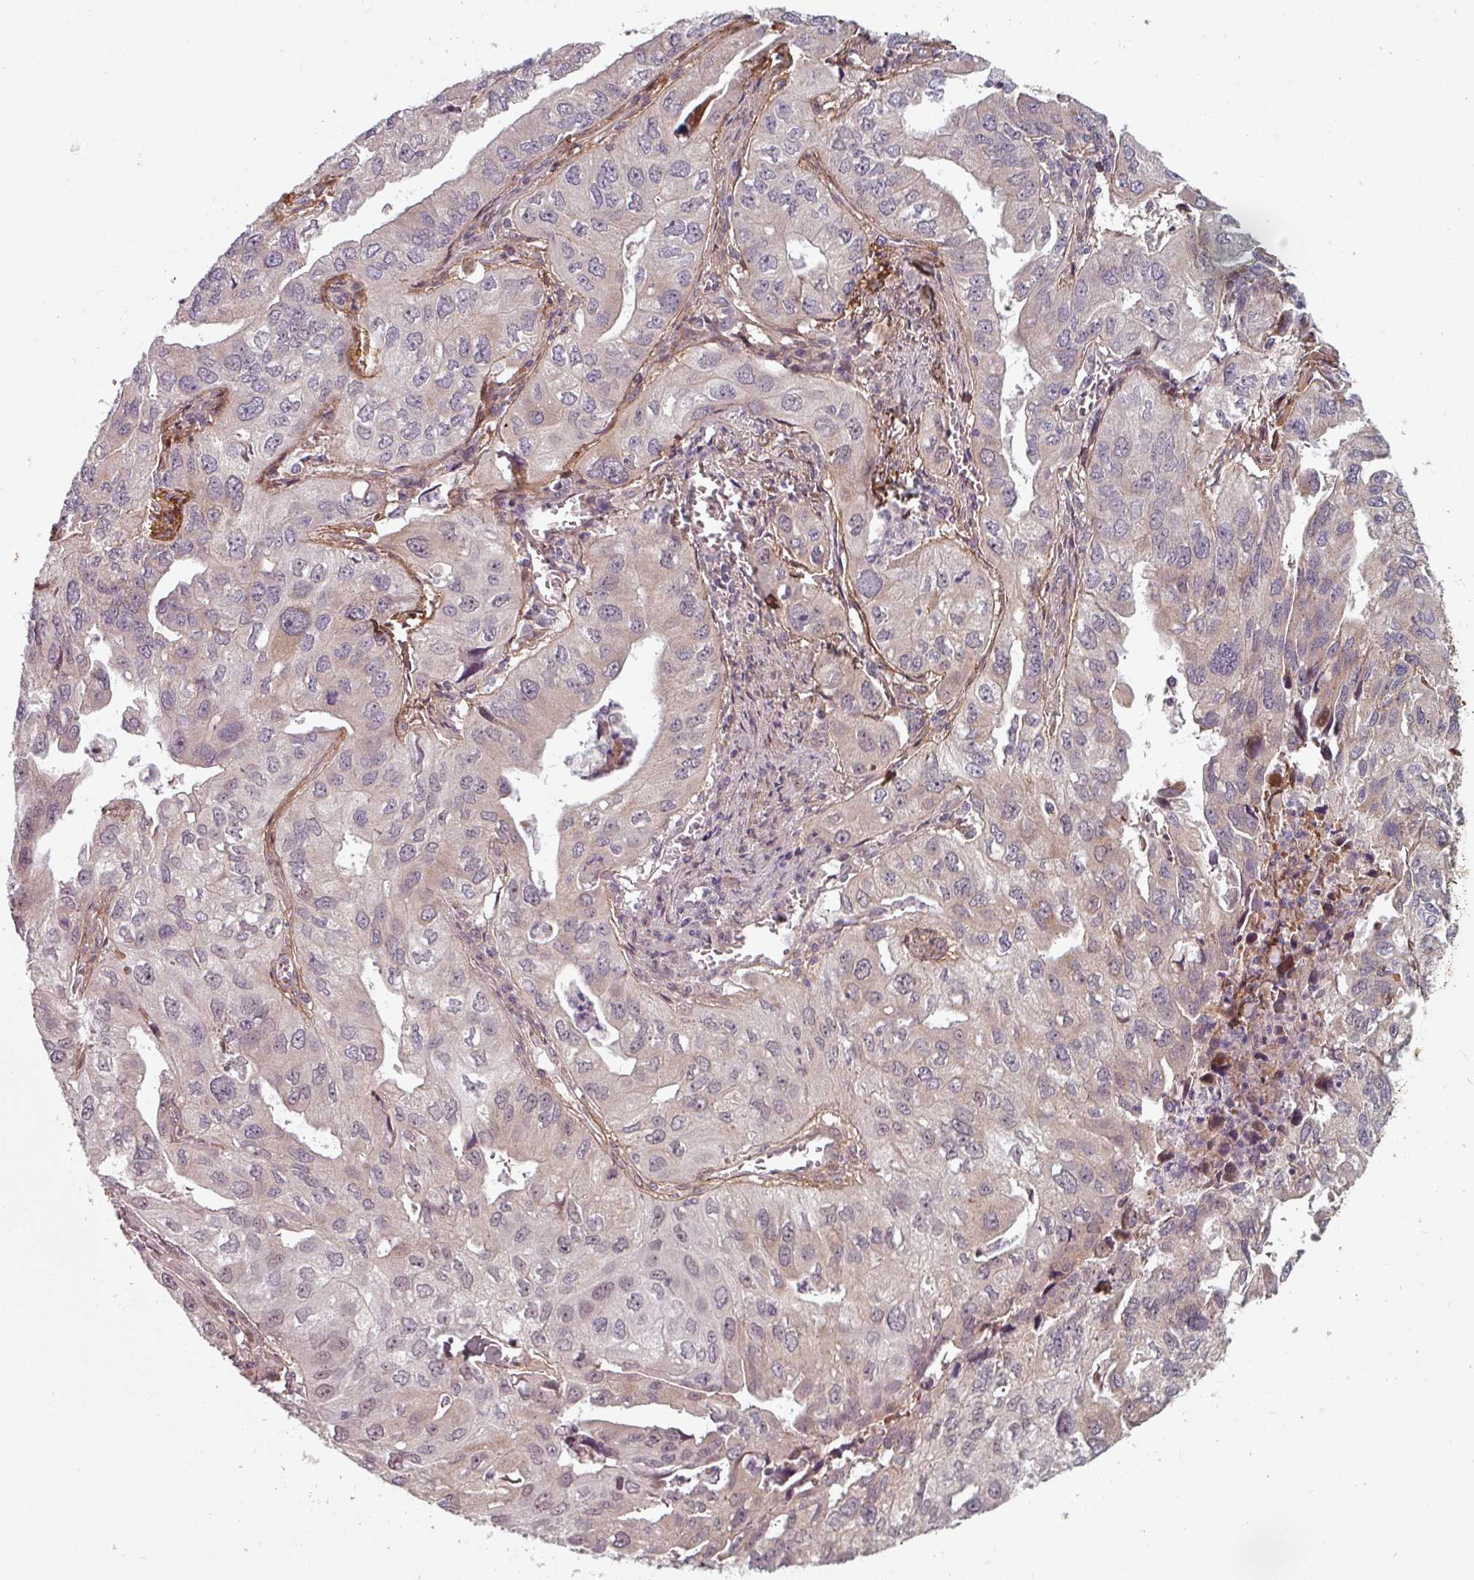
{"staining": {"intensity": "negative", "quantity": "none", "location": "none"}, "tissue": "lung cancer", "cell_type": "Tumor cells", "image_type": "cancer", "snomed": [{"axis": "morphology", "description": "Adenocarcinoma, NOS"}, {"axis": "topography", "description": "Lung"}], "caption": "DAB (3,3'-diaminobenzidine) immunohistochemical staining of human lung cancer (adenocarcinoma) shows no significant staining in tumor cells.", "gene": "CYB5RL", "patient": {"sex": "male", "age": 48}}